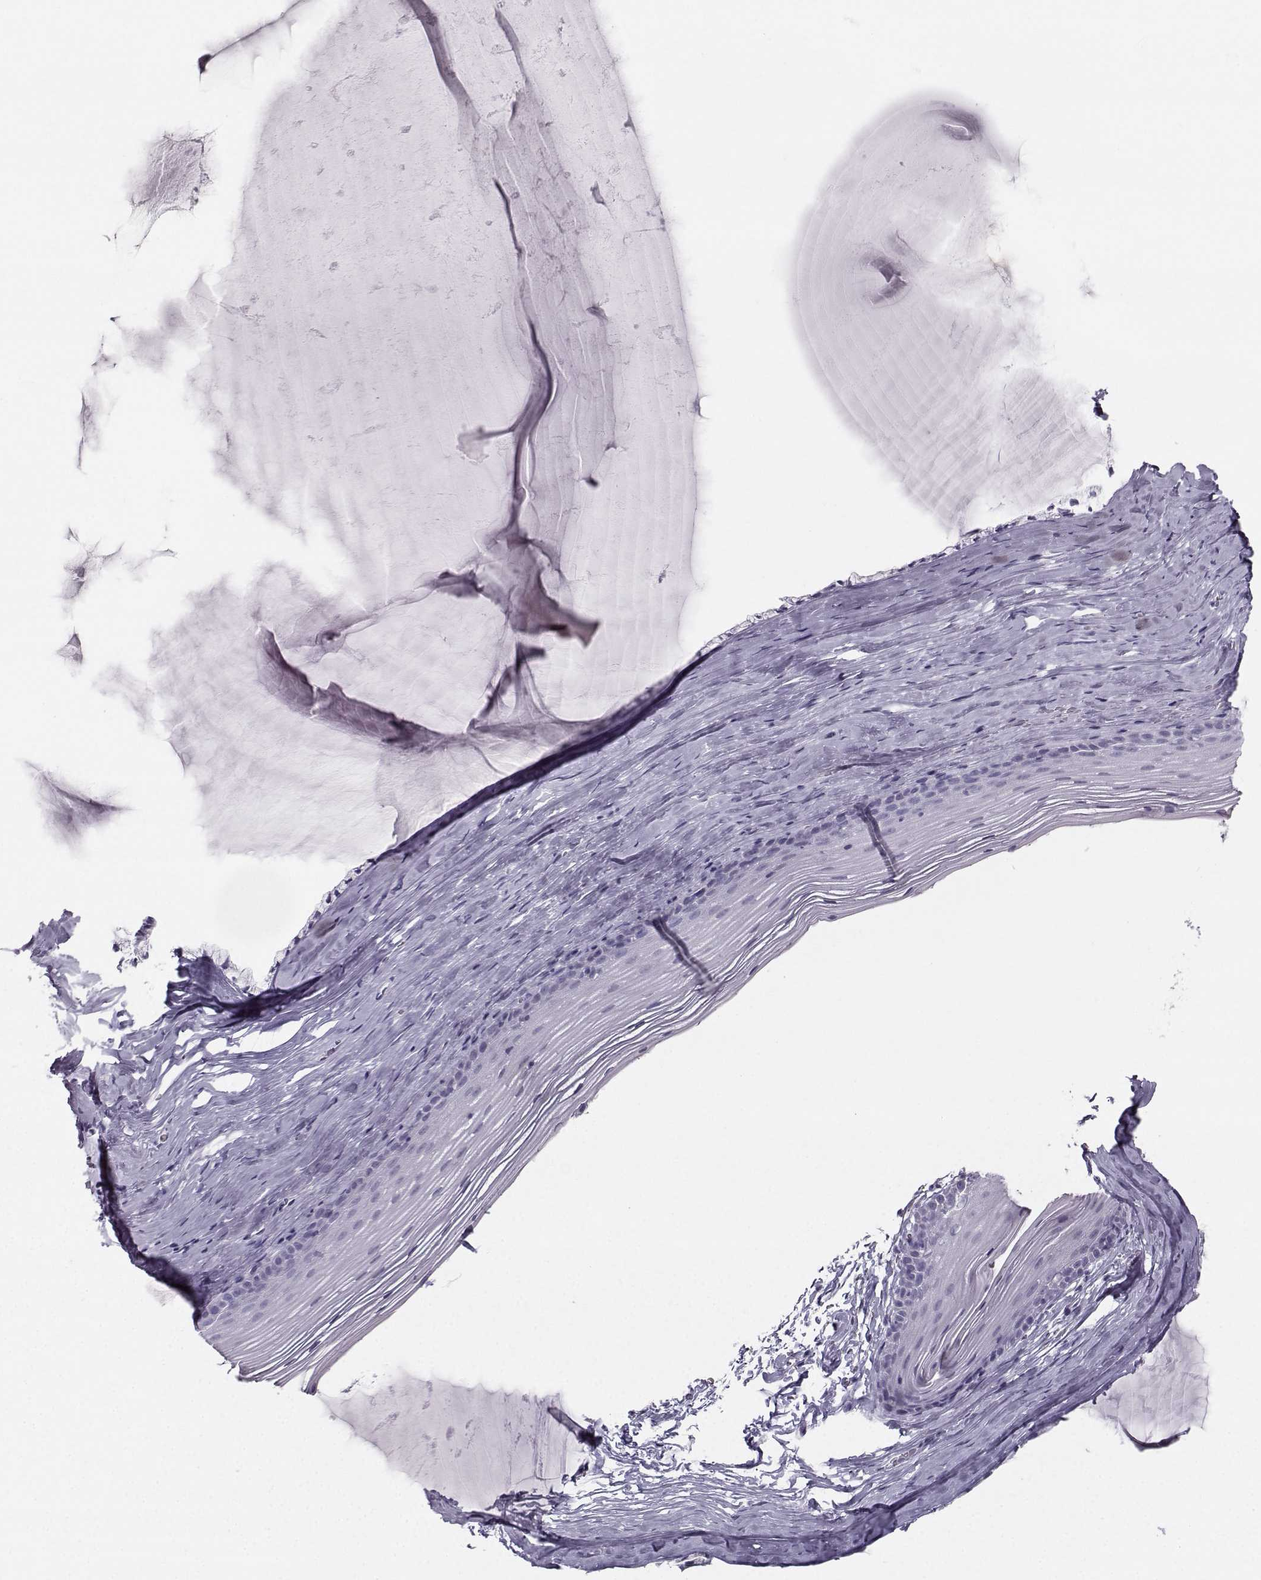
{"staining": {"intensity": "negative", "quantity": "none", "location": "none"}, "tissue": "cervix", "cell_type": "Glandular cells", "image_type": "normal", "snomed": [{"axis": "morphology", "description": "Normal tissue, NOS"}, {"axis": "topography", "description": "Cervix"}], "caption": "The photomicrograph reveals no staining of glandular cells in normal cervix. (DAB (3,3'-diaminobenzidine) immunohistochemistry with hematoxylin counter stain).", "gene": "CASR", "patient": {"sex": "female", "age": 40}}